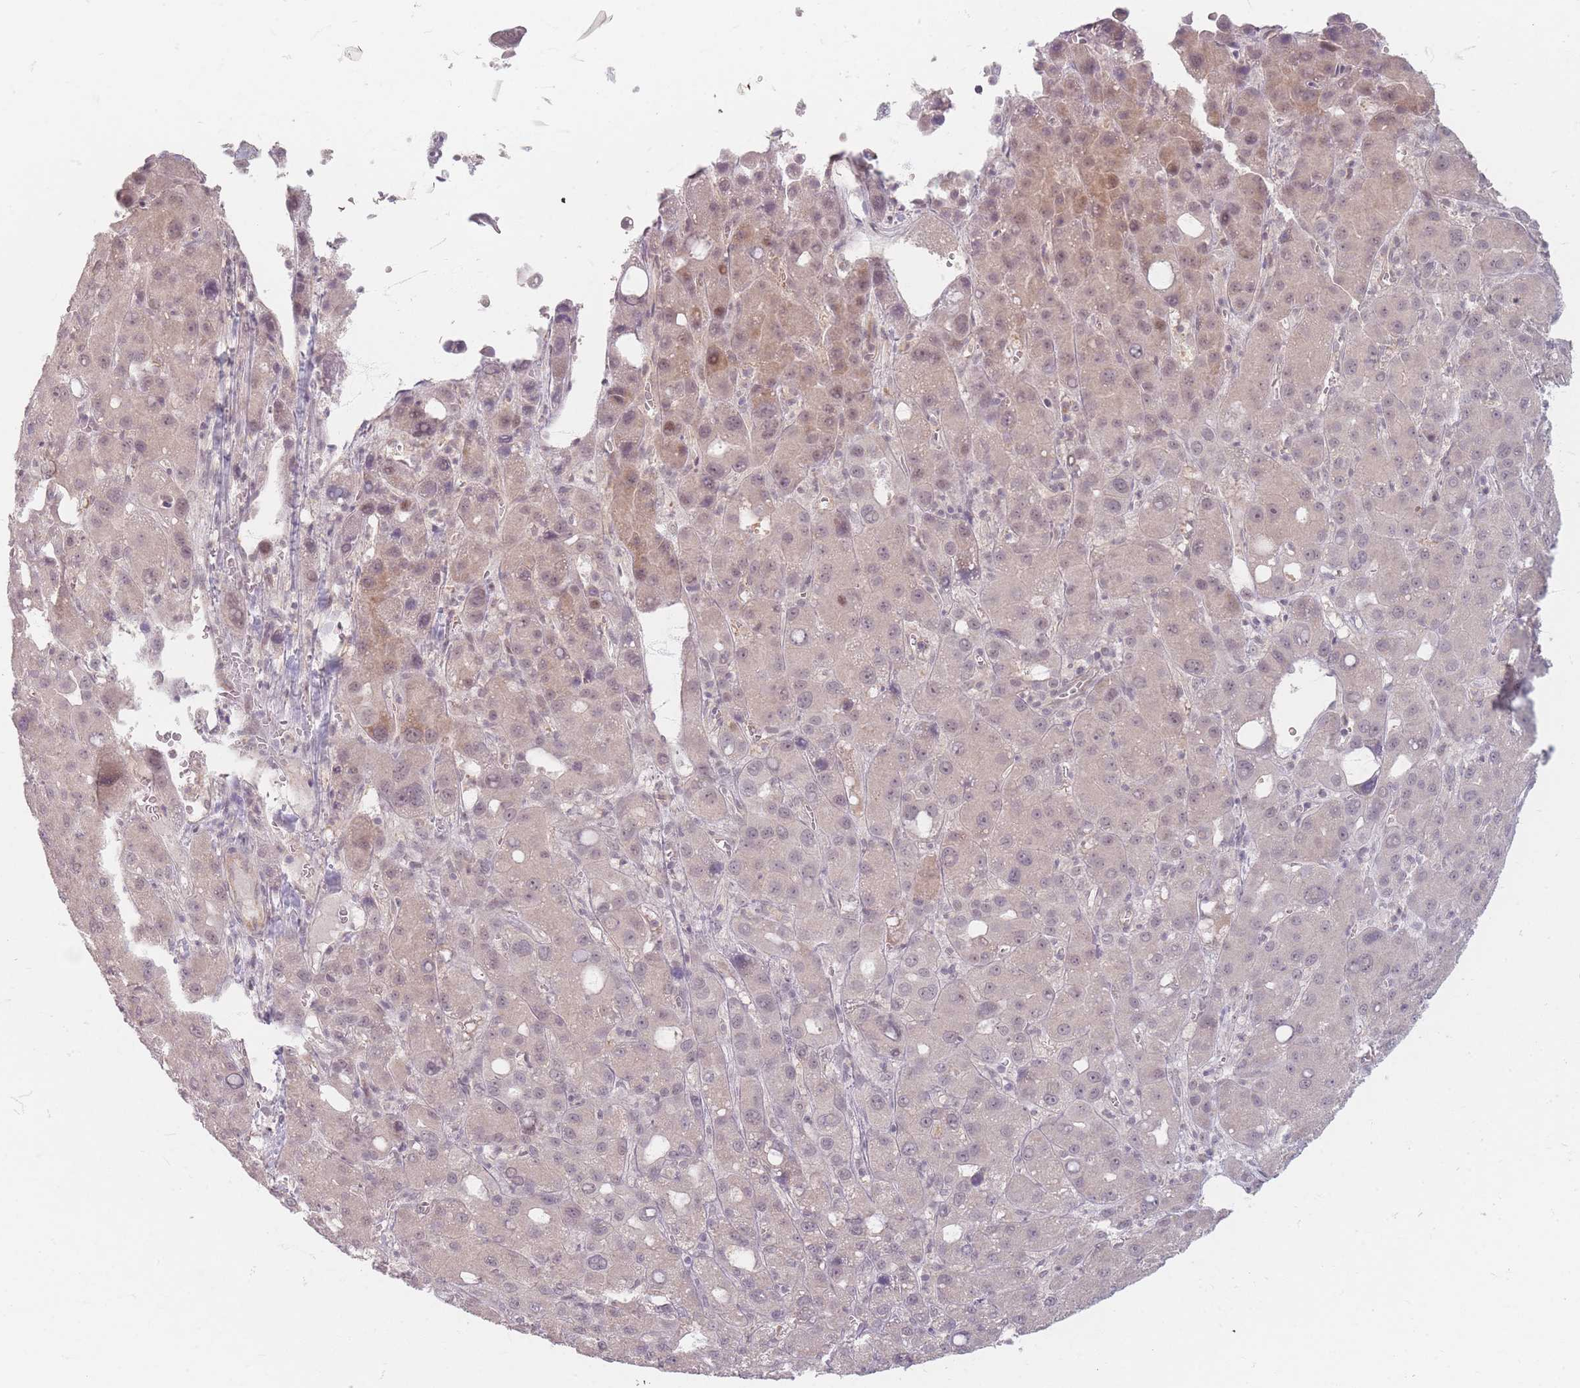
{"staining": {"intensity": "weak", "quantity": "<25%", "location": "cytoplasmic/membranous,nuclear"}, "tissue": "liver cancer", "cell_type": "Tumor cells", "image_type": "cancer", "snomed": [{"axis": "morphology", "description": "Carcinoma, Hepatocellular, NOS"}, {"axis": "topography", "description": "Liver"}], "caption": "This is an immunohistochemistry (IHC) histopathology image of human hepatocellular carcinoma (liver). There is no expression in tumor cells.", "gene": "GABRA6", "patient": {"sex": "male", "age": 55}}